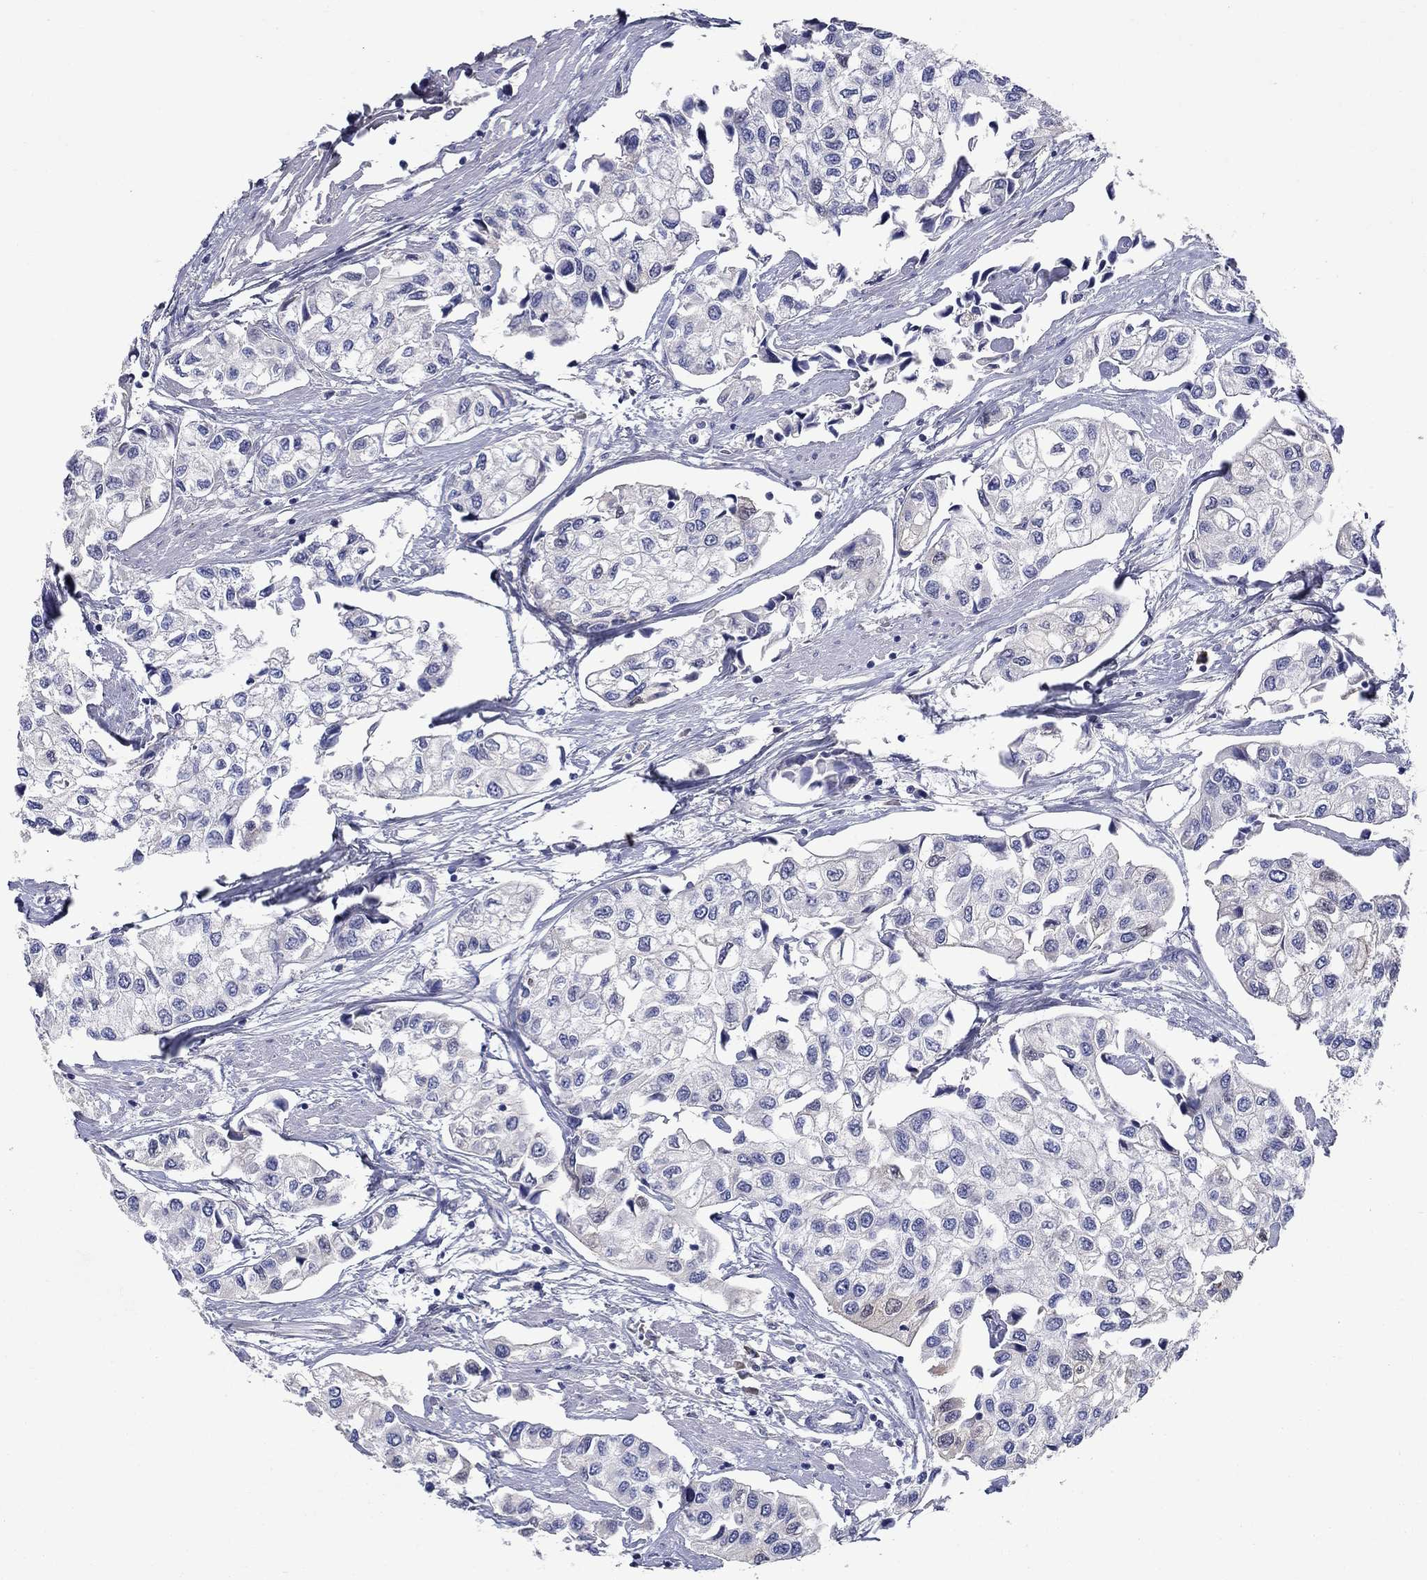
{"staining": {"intensity": "negative", "quantity": "none", "location": "none"}, "tissue": "urothelial cancer", "cell_type": "Tumor cells", "image_type": "cancer", "snomed": [{"axis": "morphology", "description": "Urothelial carcinoma, High grade"}, {"axis": "topography", "description": "Urinary bladder"}], "caption": "The photomicrograph displays no staining of tumor cells in high-grade urothelial carcinoma. Brightfield microscopy of IHC stained with DAB (3,3'-diaminobenzidine) (brown) and hematoxylin (blue), captured at high magnification.", "gene": "SULT2B1", "patient": {"sex": "male", "age": 73}}